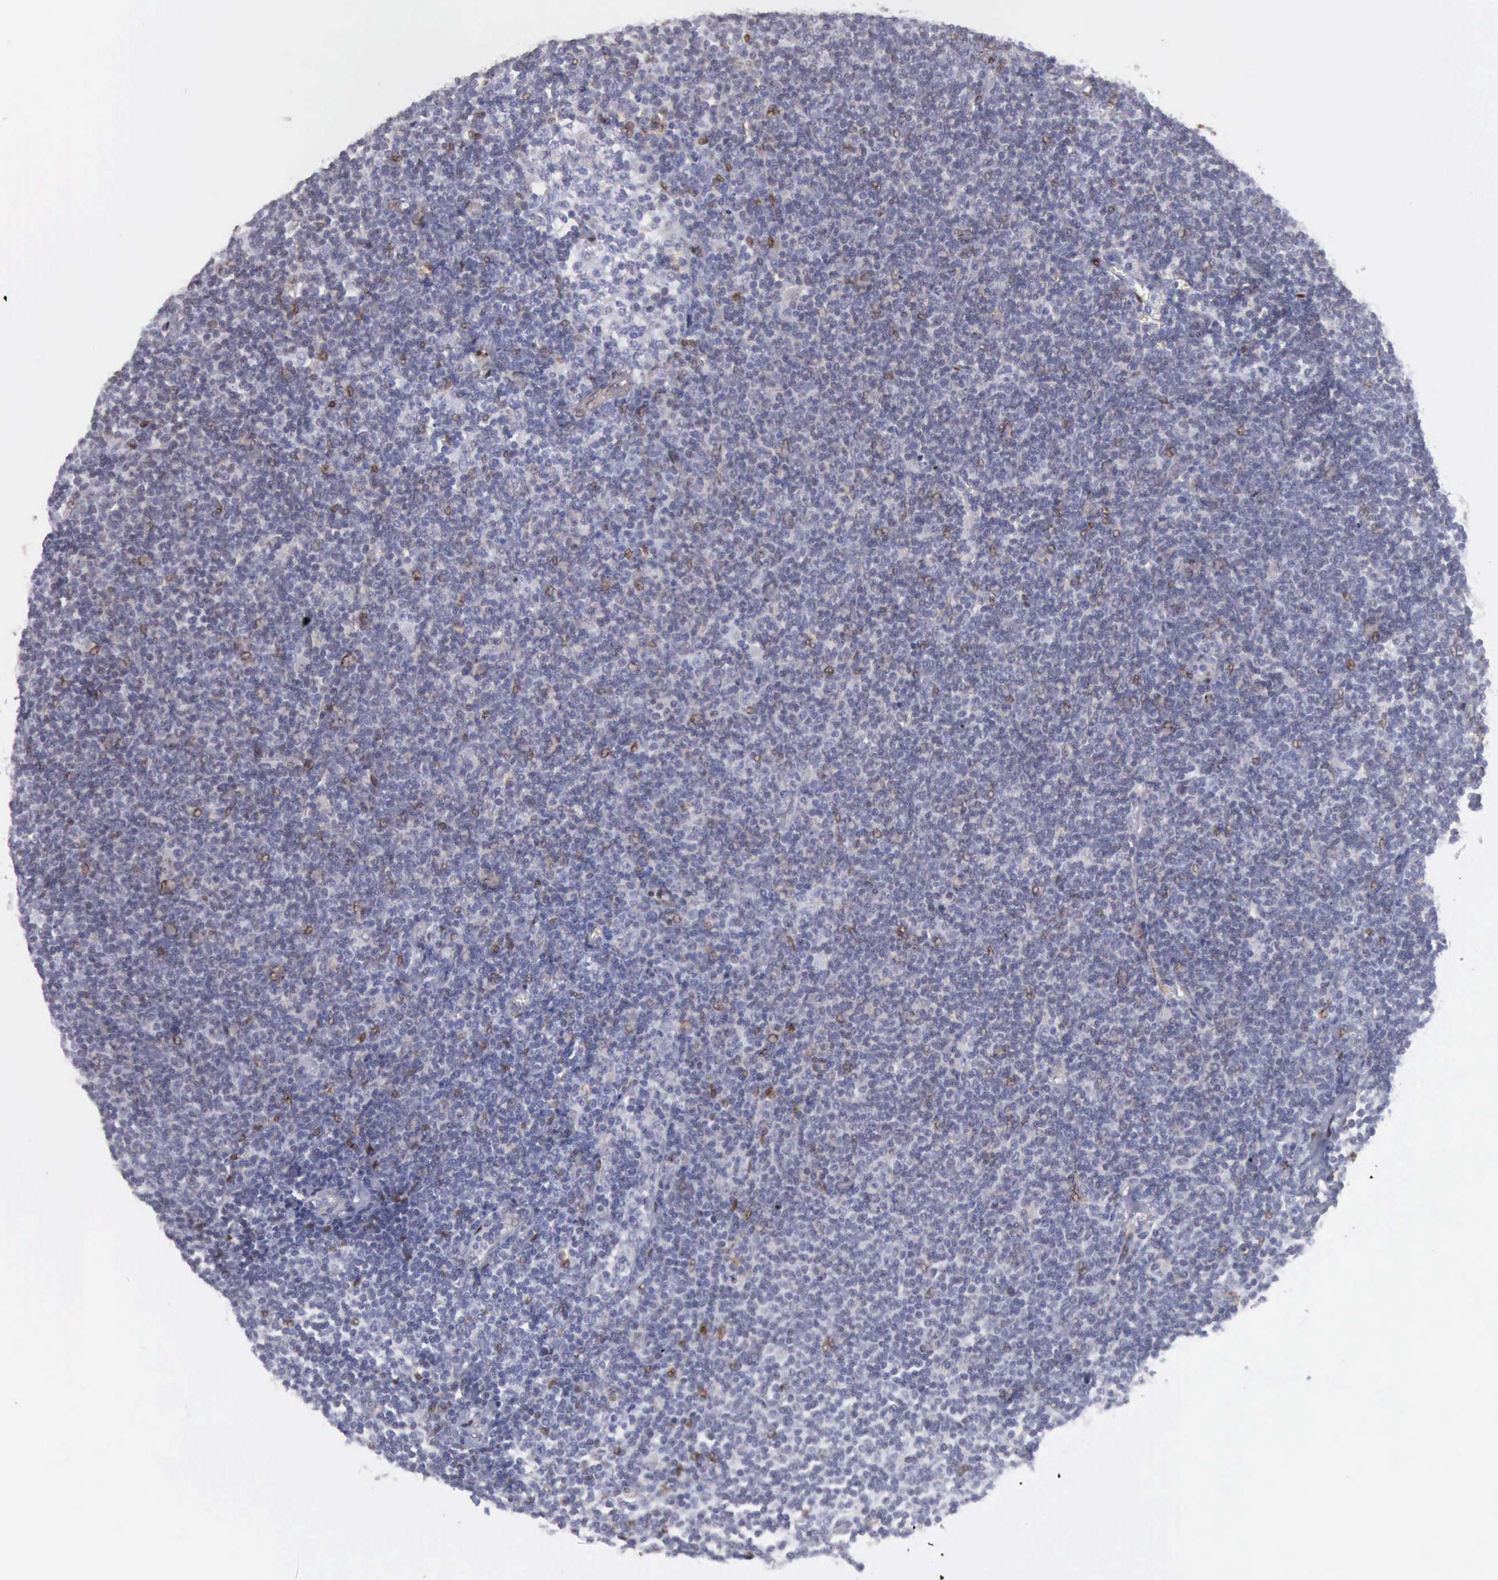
{"staining": {"intensity": "negative", "quantity": "none", "location": "none"}, "tissue": "lymphoma", "cell_type": "Tumor cells", "image_type": "cancer", "snomed": [{"axis": "morphology", "description": "Malignant lymphoma, non-Hodgkin's type, Low grade"}, {"axis": "topography", "description": "Lymph node"}], "caption": "Tumor cells are negative for protein expression in human malignant lymphoma, non-Hodgkin's type (low-grade).", "gene": "FHL1", "patient": {"sex": "male", "age": 65}}